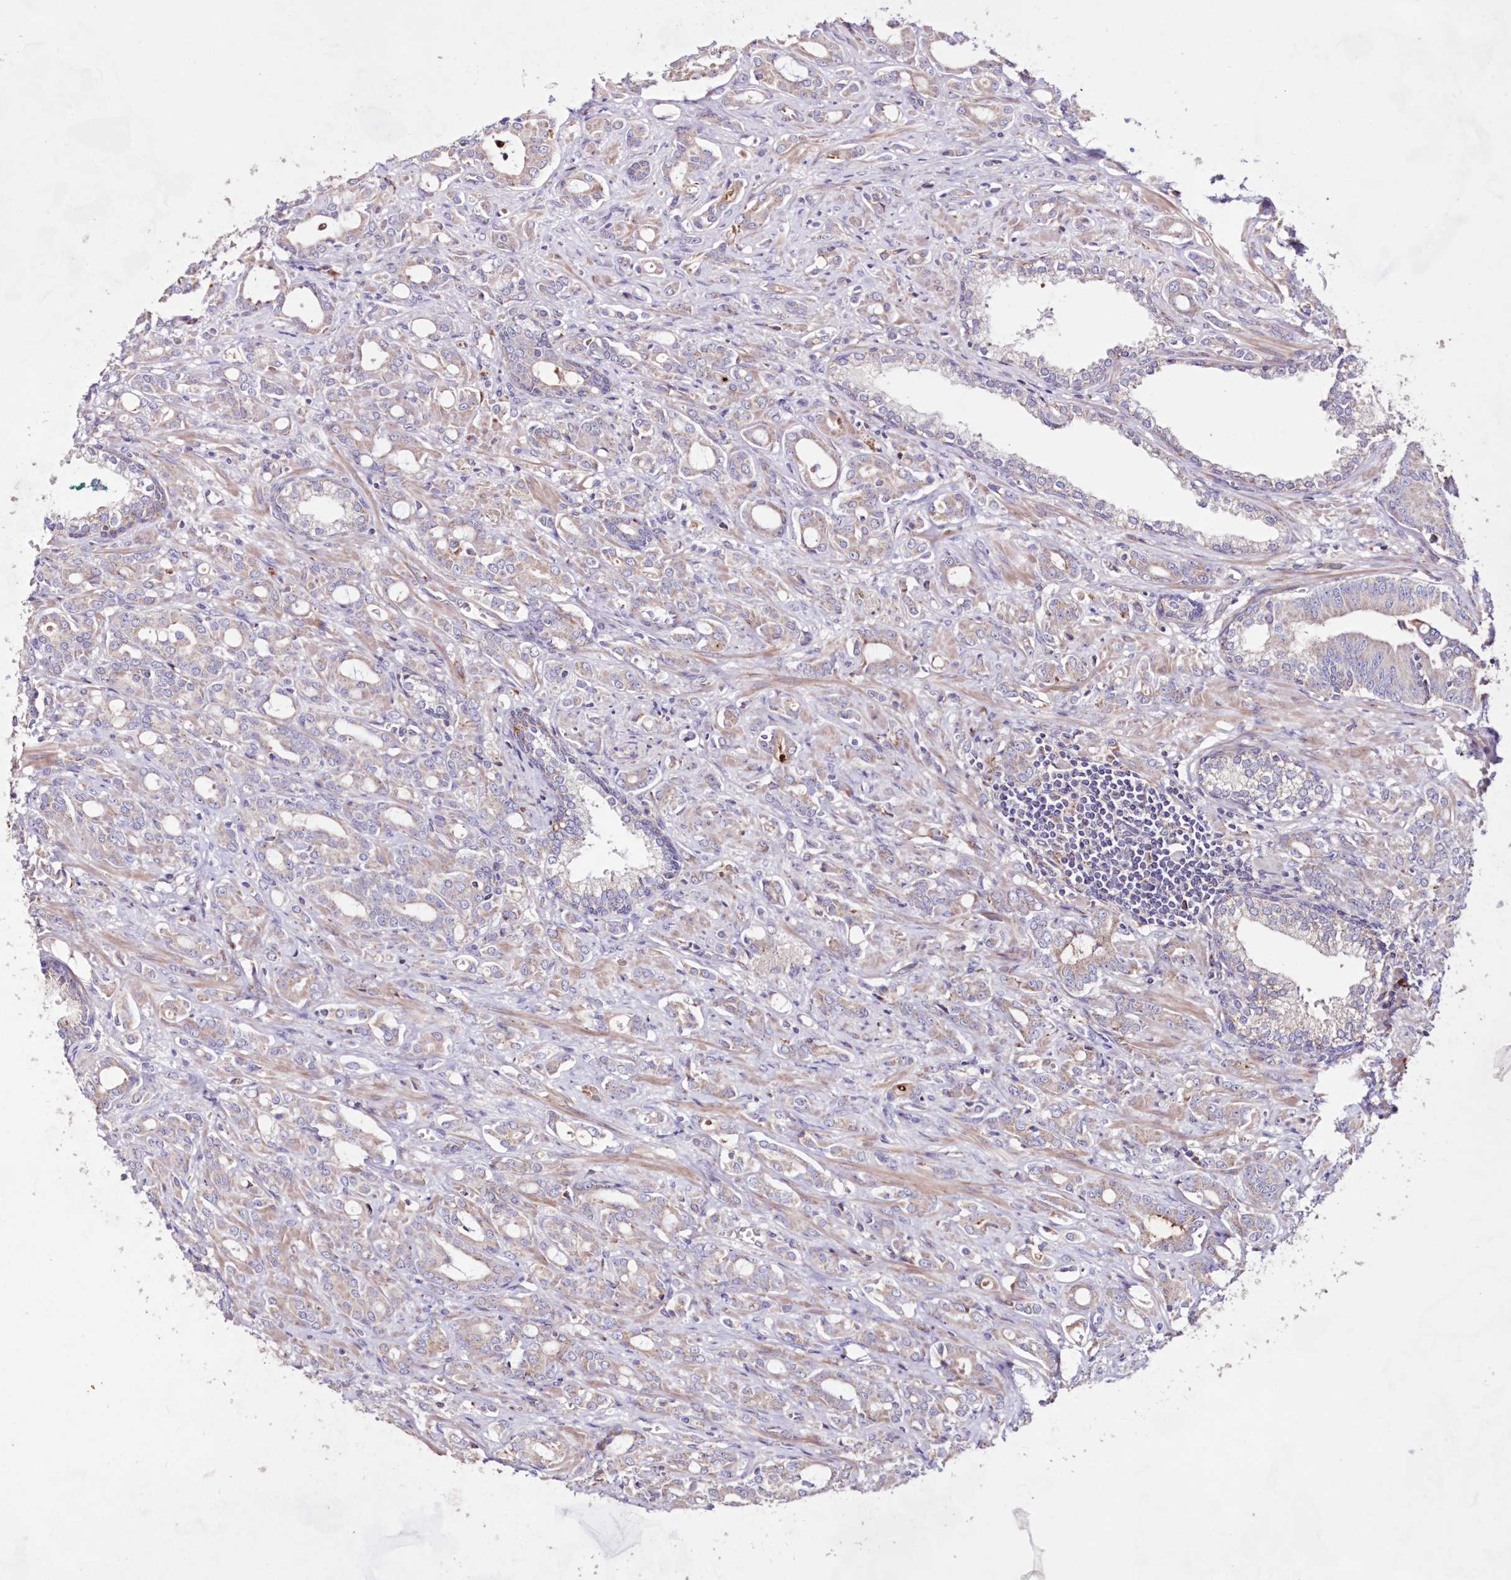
{"staining": {"intensity": "negative", "quantity": "none", "location": "none"}, "tissue": "prostate cancer", "cell_type": "Tumor cells", "image_type": "cancer", "snomed": [{"axis": "morphology", "description": "Adenocarcinoma, High grade"}, {"axis": "topography", "description": "Prostate"}], "caption": "A high-resolution image shows immunohistochemistry (IHC) staining of high-grade adenocarcinoma (prostate), which reveals no significant expression in tumor cells.", "gene": "HADHB", "patient": {"sex": "male", "age": 72}}